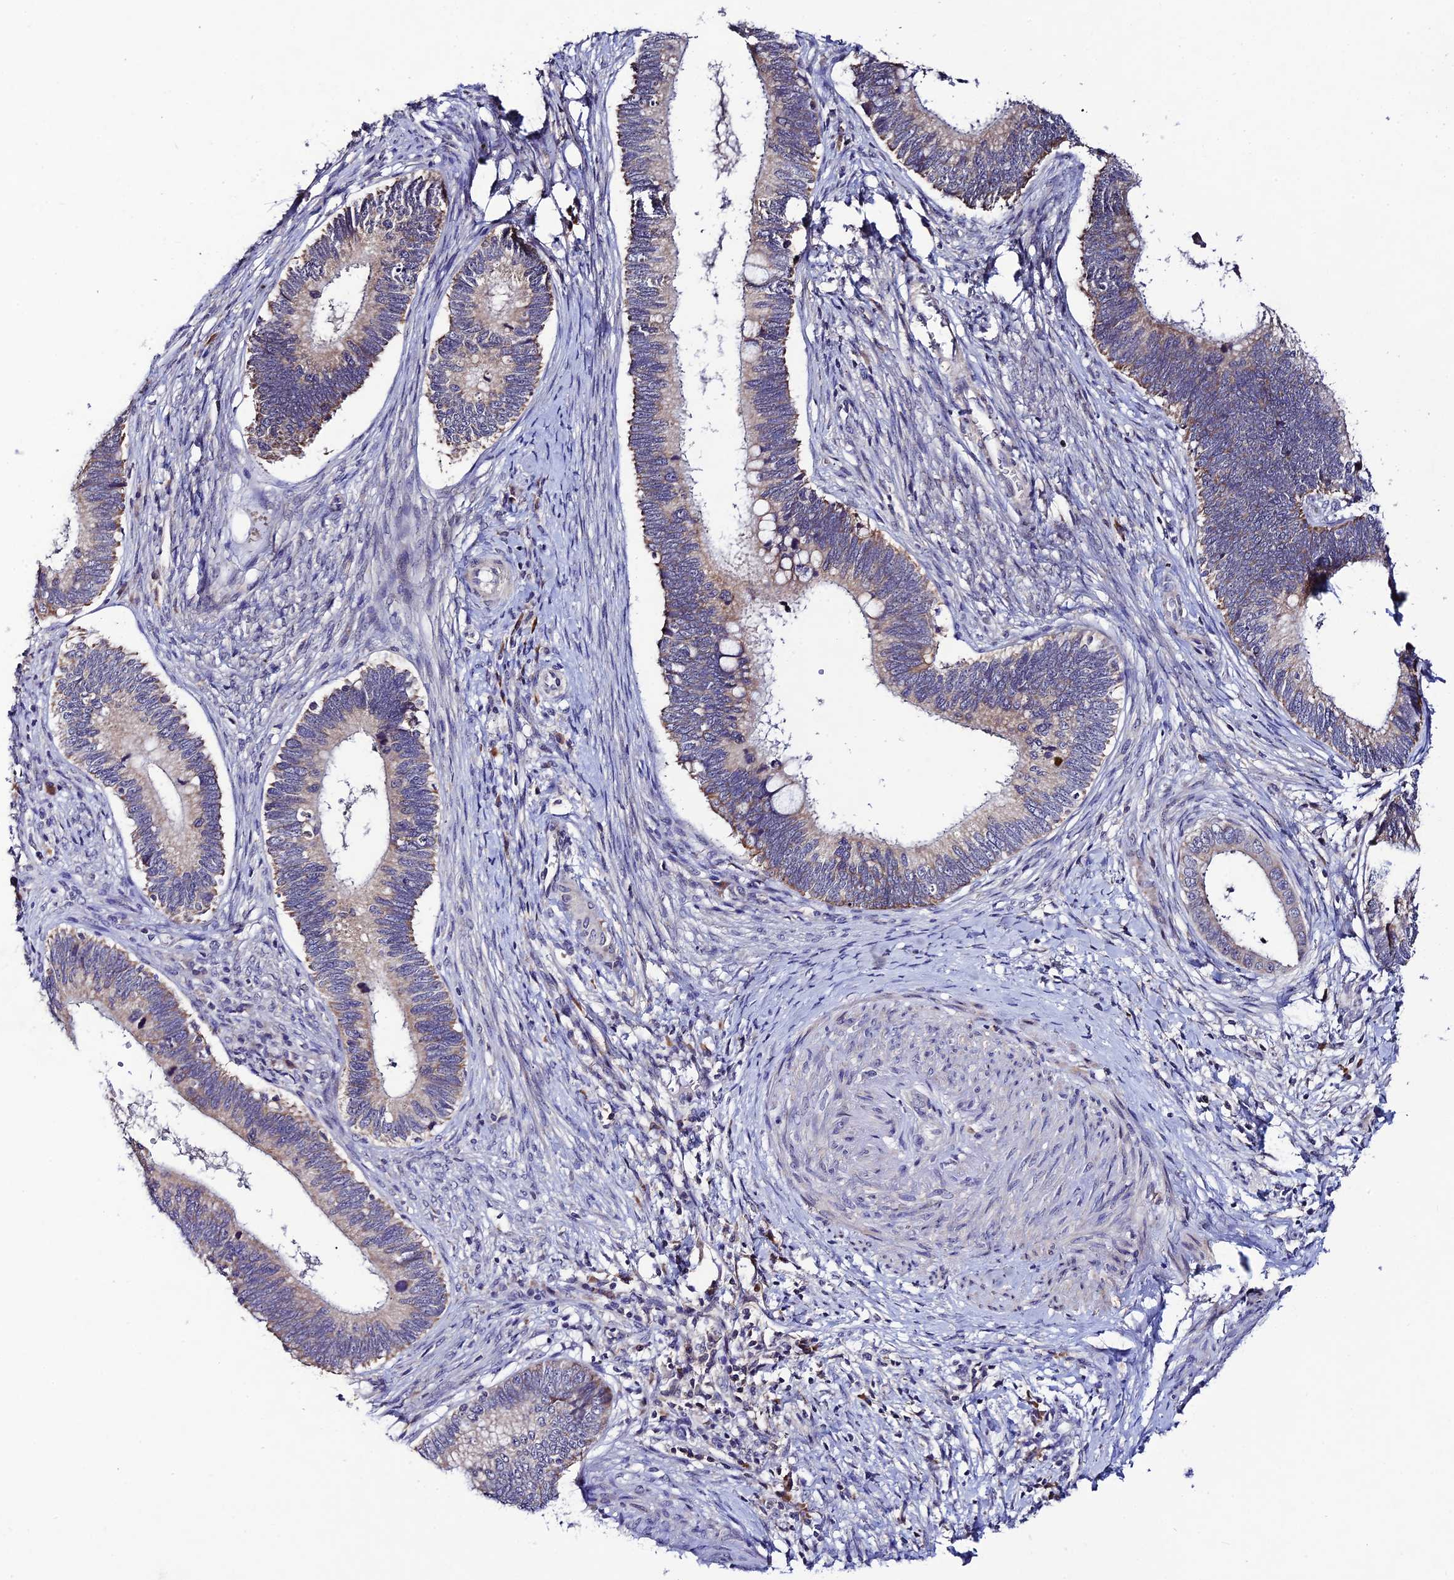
{"staining": {"intensity": "negative", "quantity": "none", "location": "none"}, "tissue": "cervical cancer", "cell_type": "Tumor cells", "image_type": "cancer", "snomed": [{"axis": "morphology", "description": "Adenocarcinoma, NOS"}, {"axis": "topography", "description": "Cervix"}], "caption": "Immunohistochemical staining of human cervical cancer demonstrates no significant positivity in tumor cells.", "gene": "CHST5", "patient": {"sex": "female", "age": 42}}